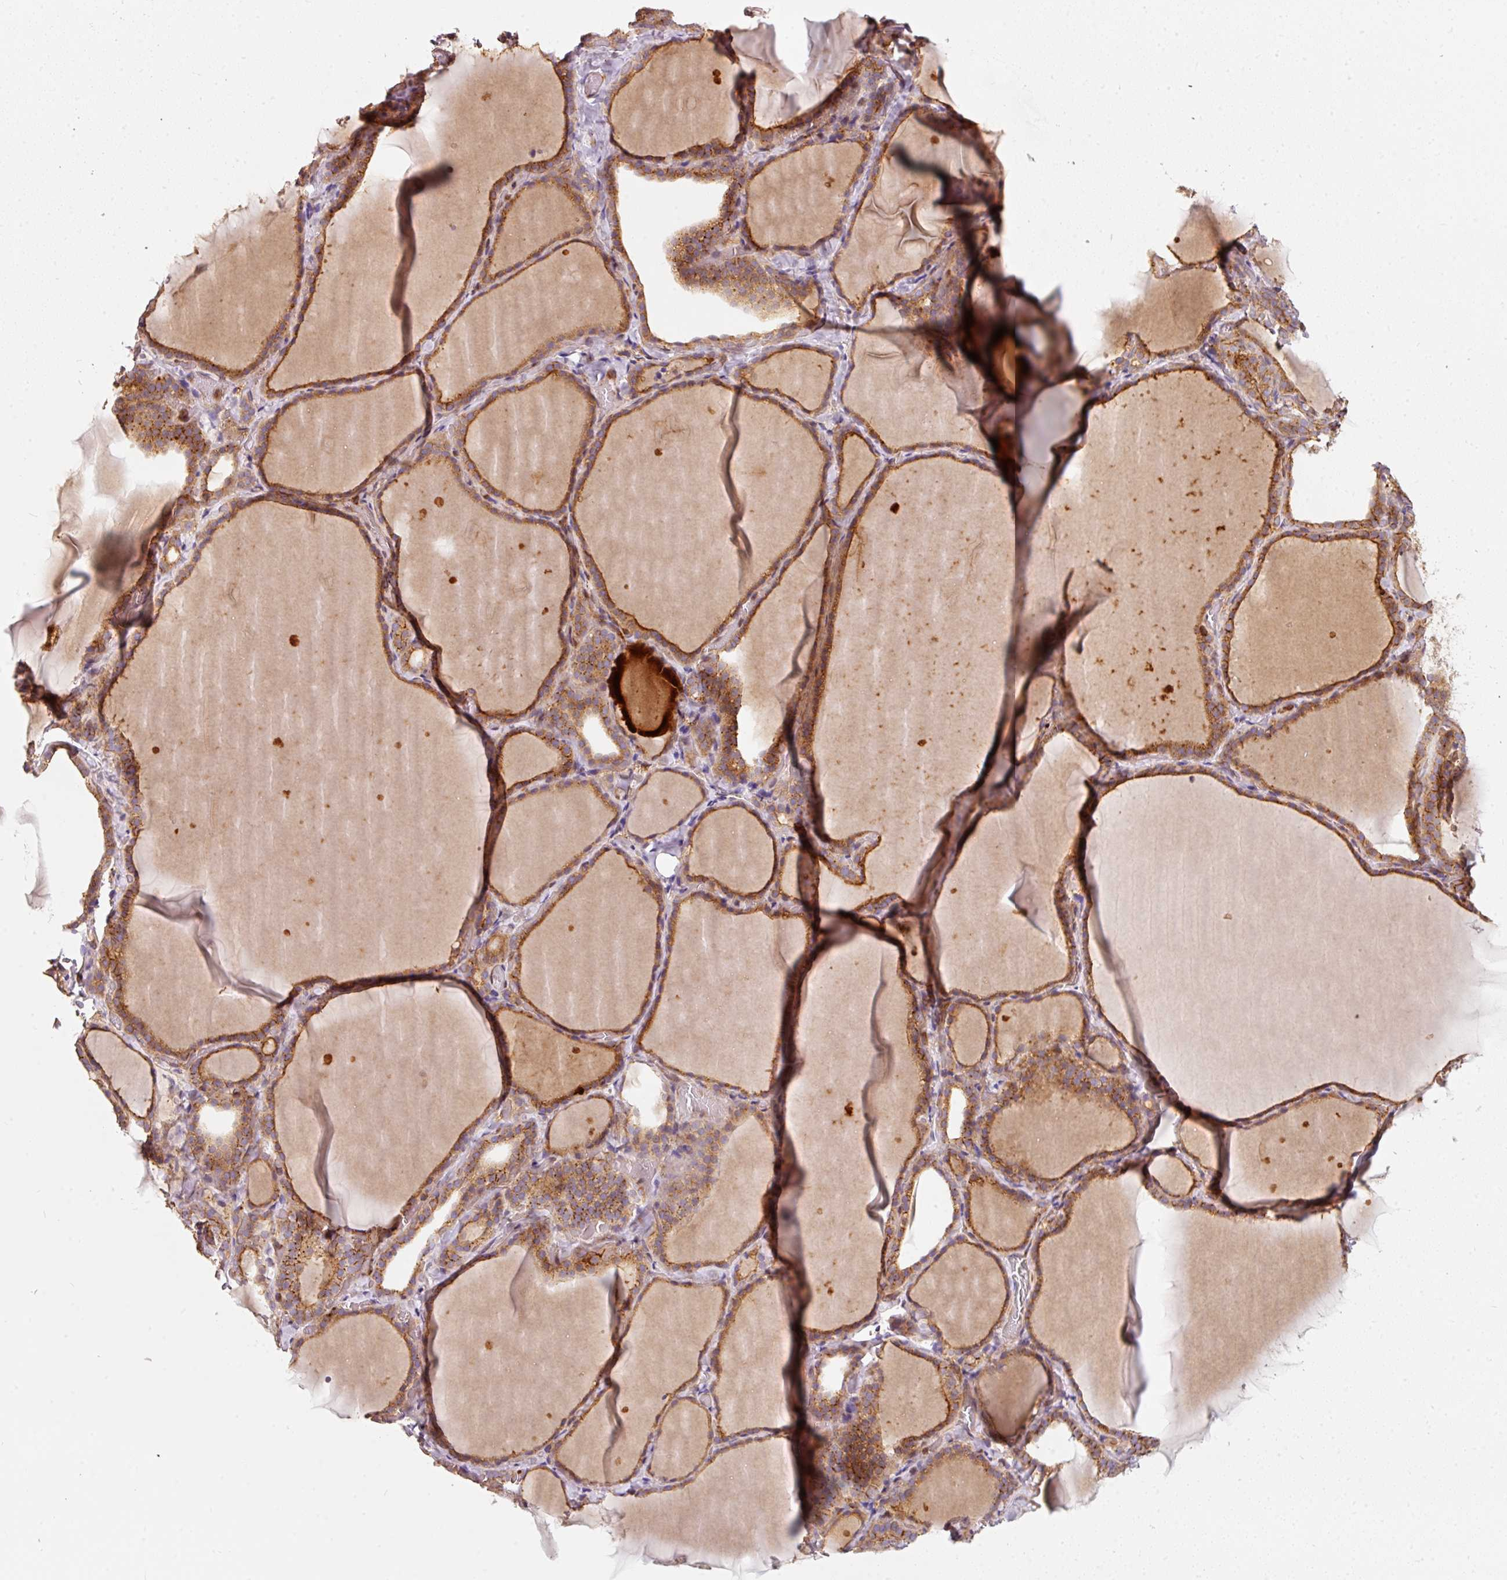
{"staining": {"intensity": "moderate", "quantity": ">75%", "location": "cytoplasmic/membranous"}, "tissue": "thyroid gland", "cell_type": "Glandular cells", "image_type": "normal", "snomed": [{"axis": "morphology", "description": "Normal tissue, NOS"}, {"axis": "topography", "description": "Thyroid gland"}], "caption": "Immunohistochemical staining of unremarkable human thyroid gland demonstrates >75% levels of moderate cytoplasmic/membranous protein expression in about >75% of glandular cells.", "gene": "IQGAP2", "patient": {"sex": "female", "age": 22}}